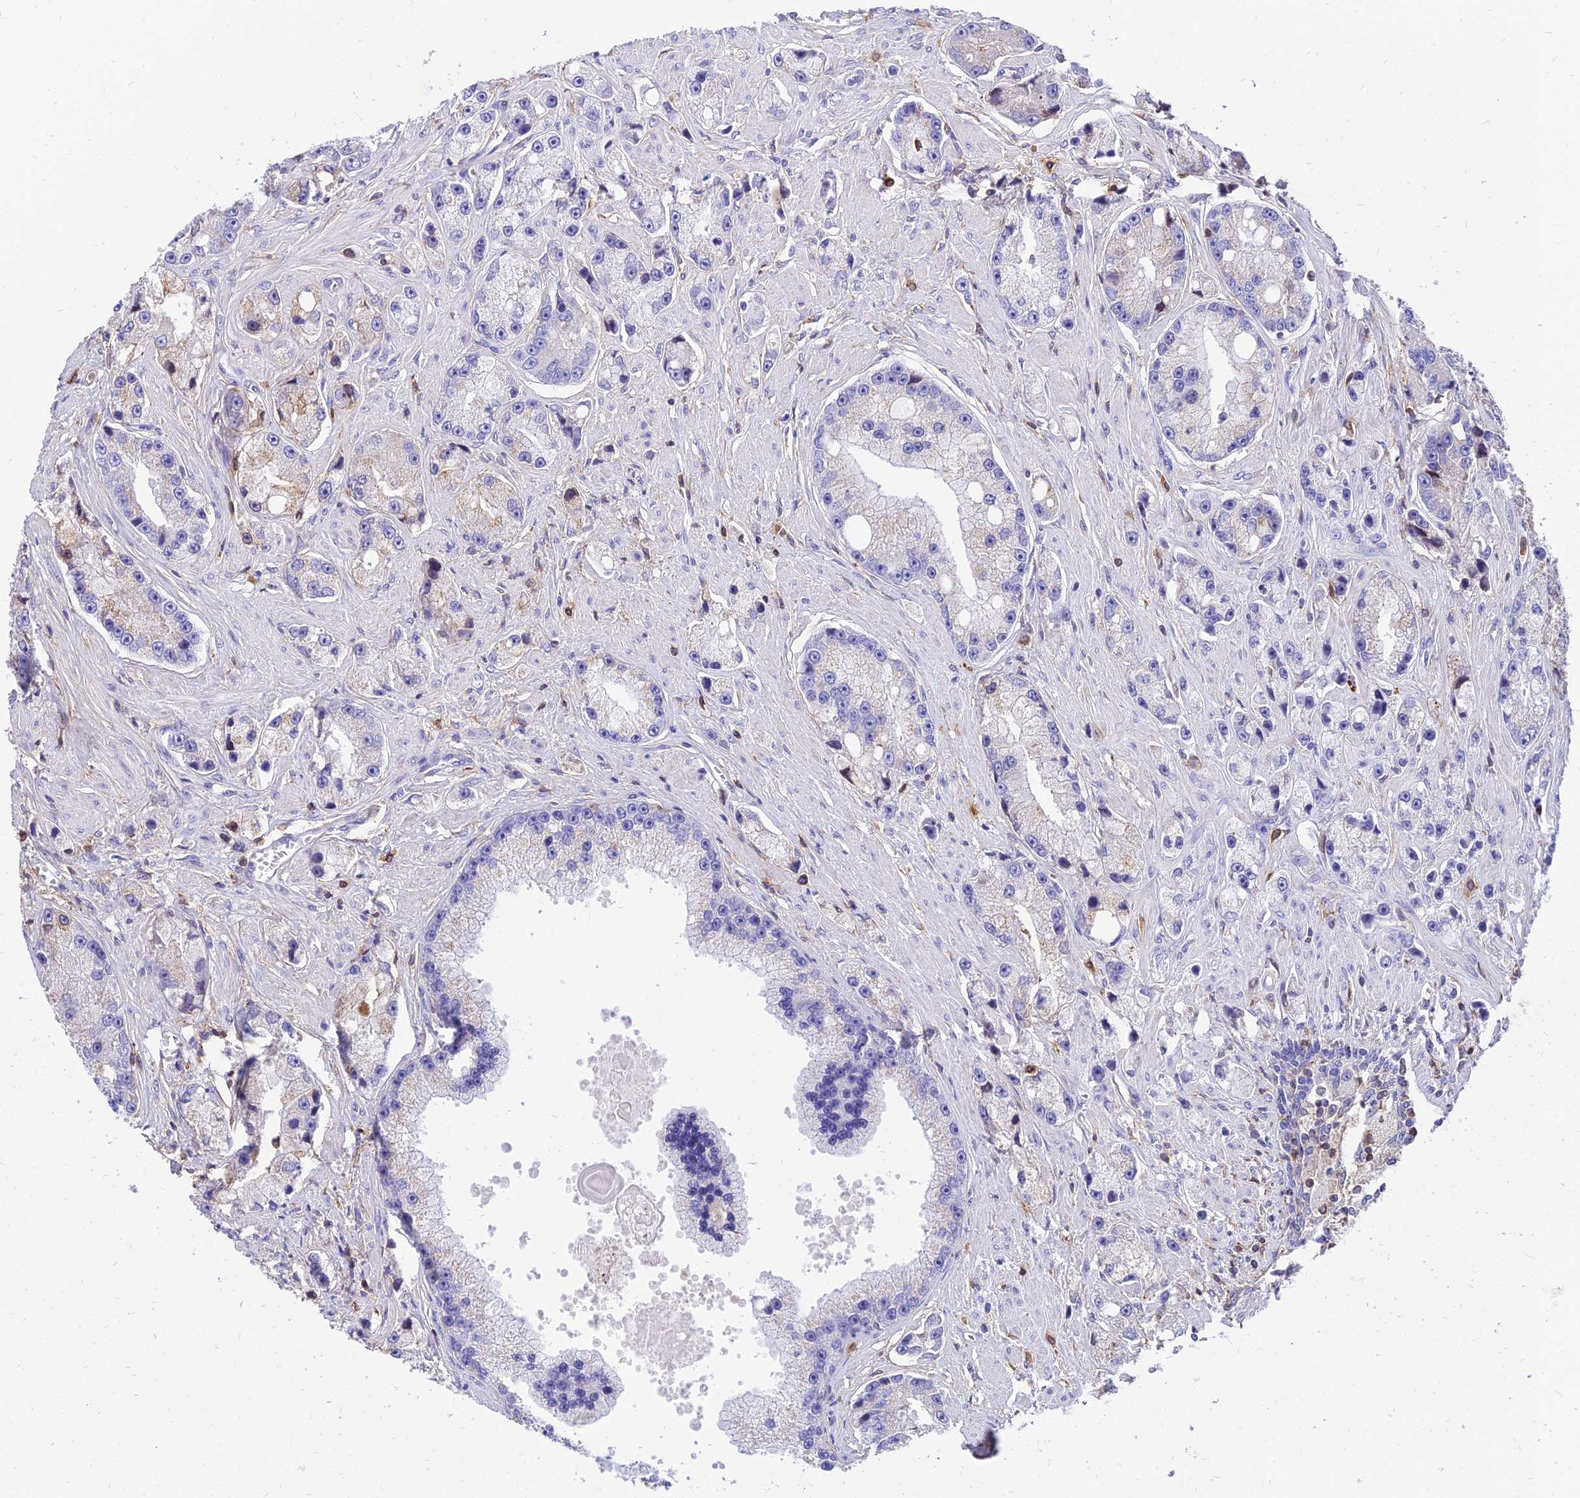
{"staining": {"intensity": "moderate", "quantity": "25%-75%", "location": "cytoplasmic/membranous"}, "tissue": "prostate cancer", "cell_type": "Tumor cells", "image_type": "cancer", "snomed": [{"axis": "morphology", "description": "Adenocarcinoma, High grade"}, {"axis": "topography", "description": "Prostate"}], "caption": "Immunohistochemical staining of high-grade adenocarcinoma (prostate) displays medium levels of moderate cytoplasmic/membranous positivity in approximately 25%-75% of tumor cells.", "gene": "SREK1IP1", "patient": {"sex": "male", "age": 74}}